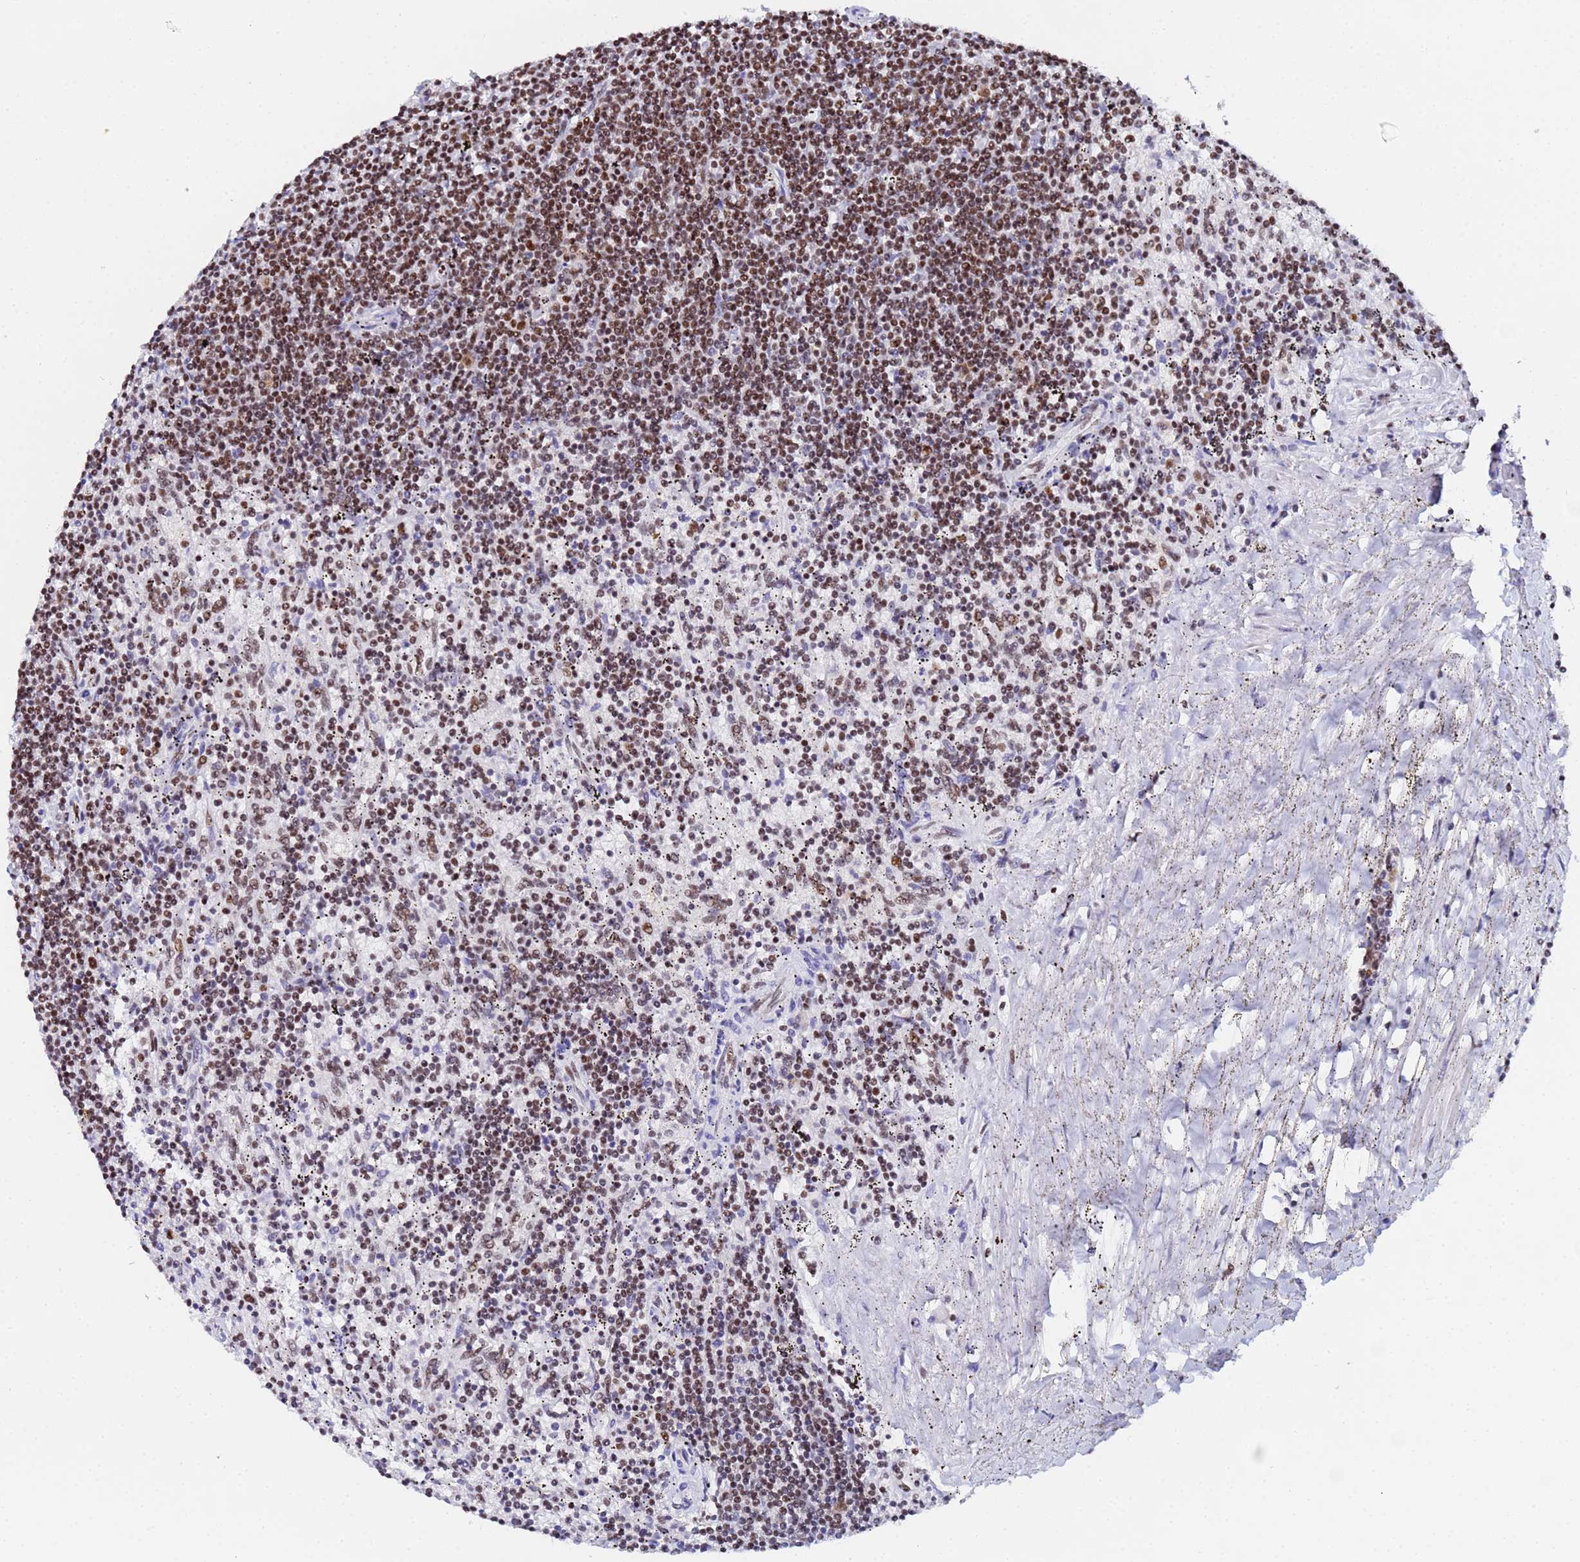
{"staining": {"intensity": "moderate", "quantity": ">75%", "location": "nuclear"}, "tissue": "lymphoma", "cell_type": "Tumor cells", "image_type": "cancer", "snomed": [{"axis": "morphology", "description": "Malignant lymphoma, non-Hodgkin's type, Low grade"}, {"axis": "topography", "description": "Spleen"}], "caption": "This image shows immunohistochemistry (IHC) staining of lymphoma, with medium moderate nuclear positivity in approximately >75% of tumor cells.", "gene": "SNRPA1", "patient": {"sex": "male", "age": 76}}